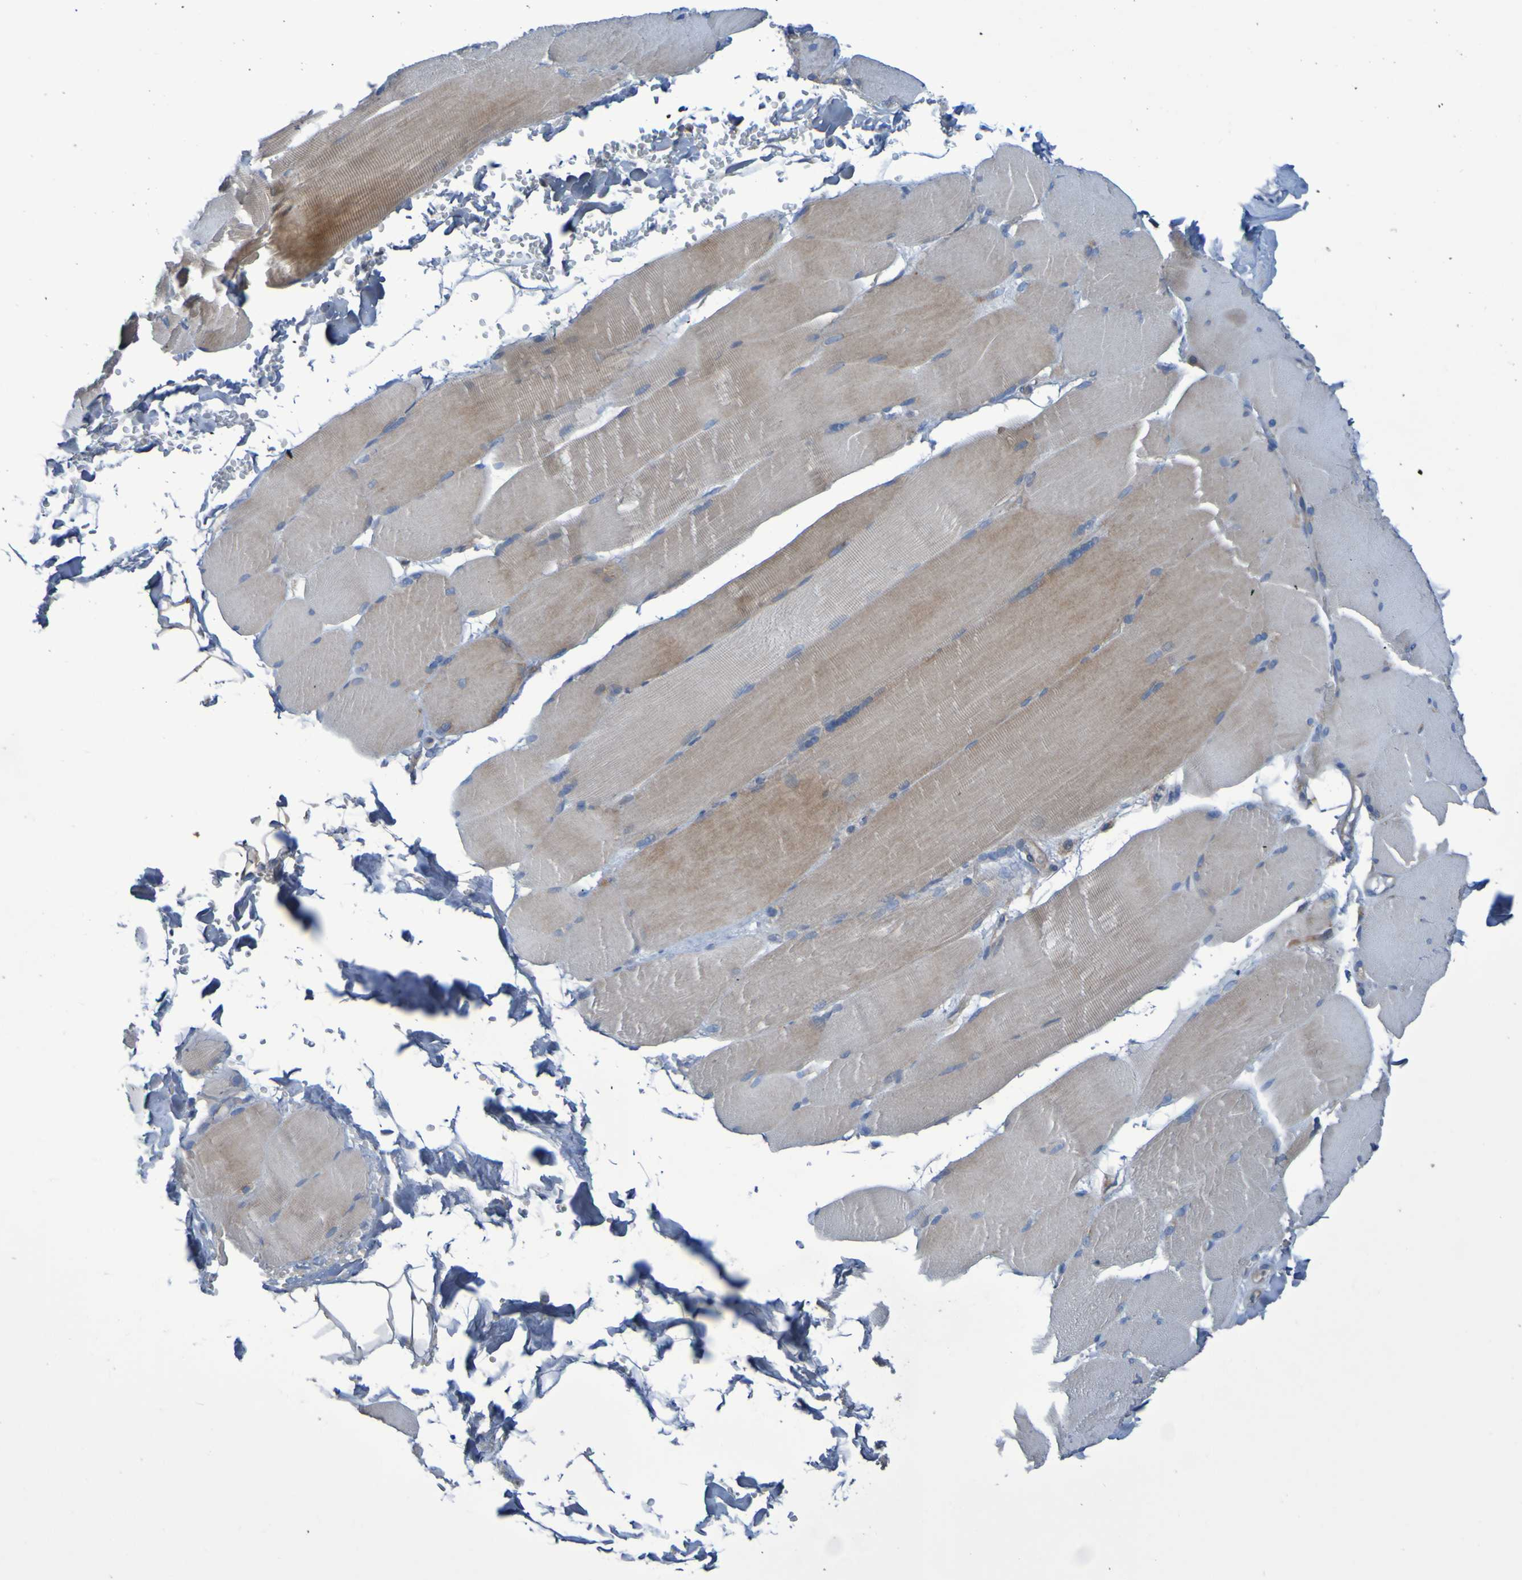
{"staining": {"intensity": "weak", "quantity": ">75%", "location": "cytoplasmic/membranous"}, "tissue": "skeletal muscle", "cell_type": "Myocytes", "image_type": "normal", "snomed": [{"axis": "morphology", "description": "Normal tissue, NOS"}, {"axis": "topography", "description": "Skin"}, {"axis": "topography", "description": "Skeletal muscle"}], "caption": "Protein positivity by IHC exhibits weak cytoplasmic/membranous staining in about >75% of myocytes in unremarkable skeletal muscle.", "gene": "NPRL3", "patient": {"sex": "male", "age": 83}}